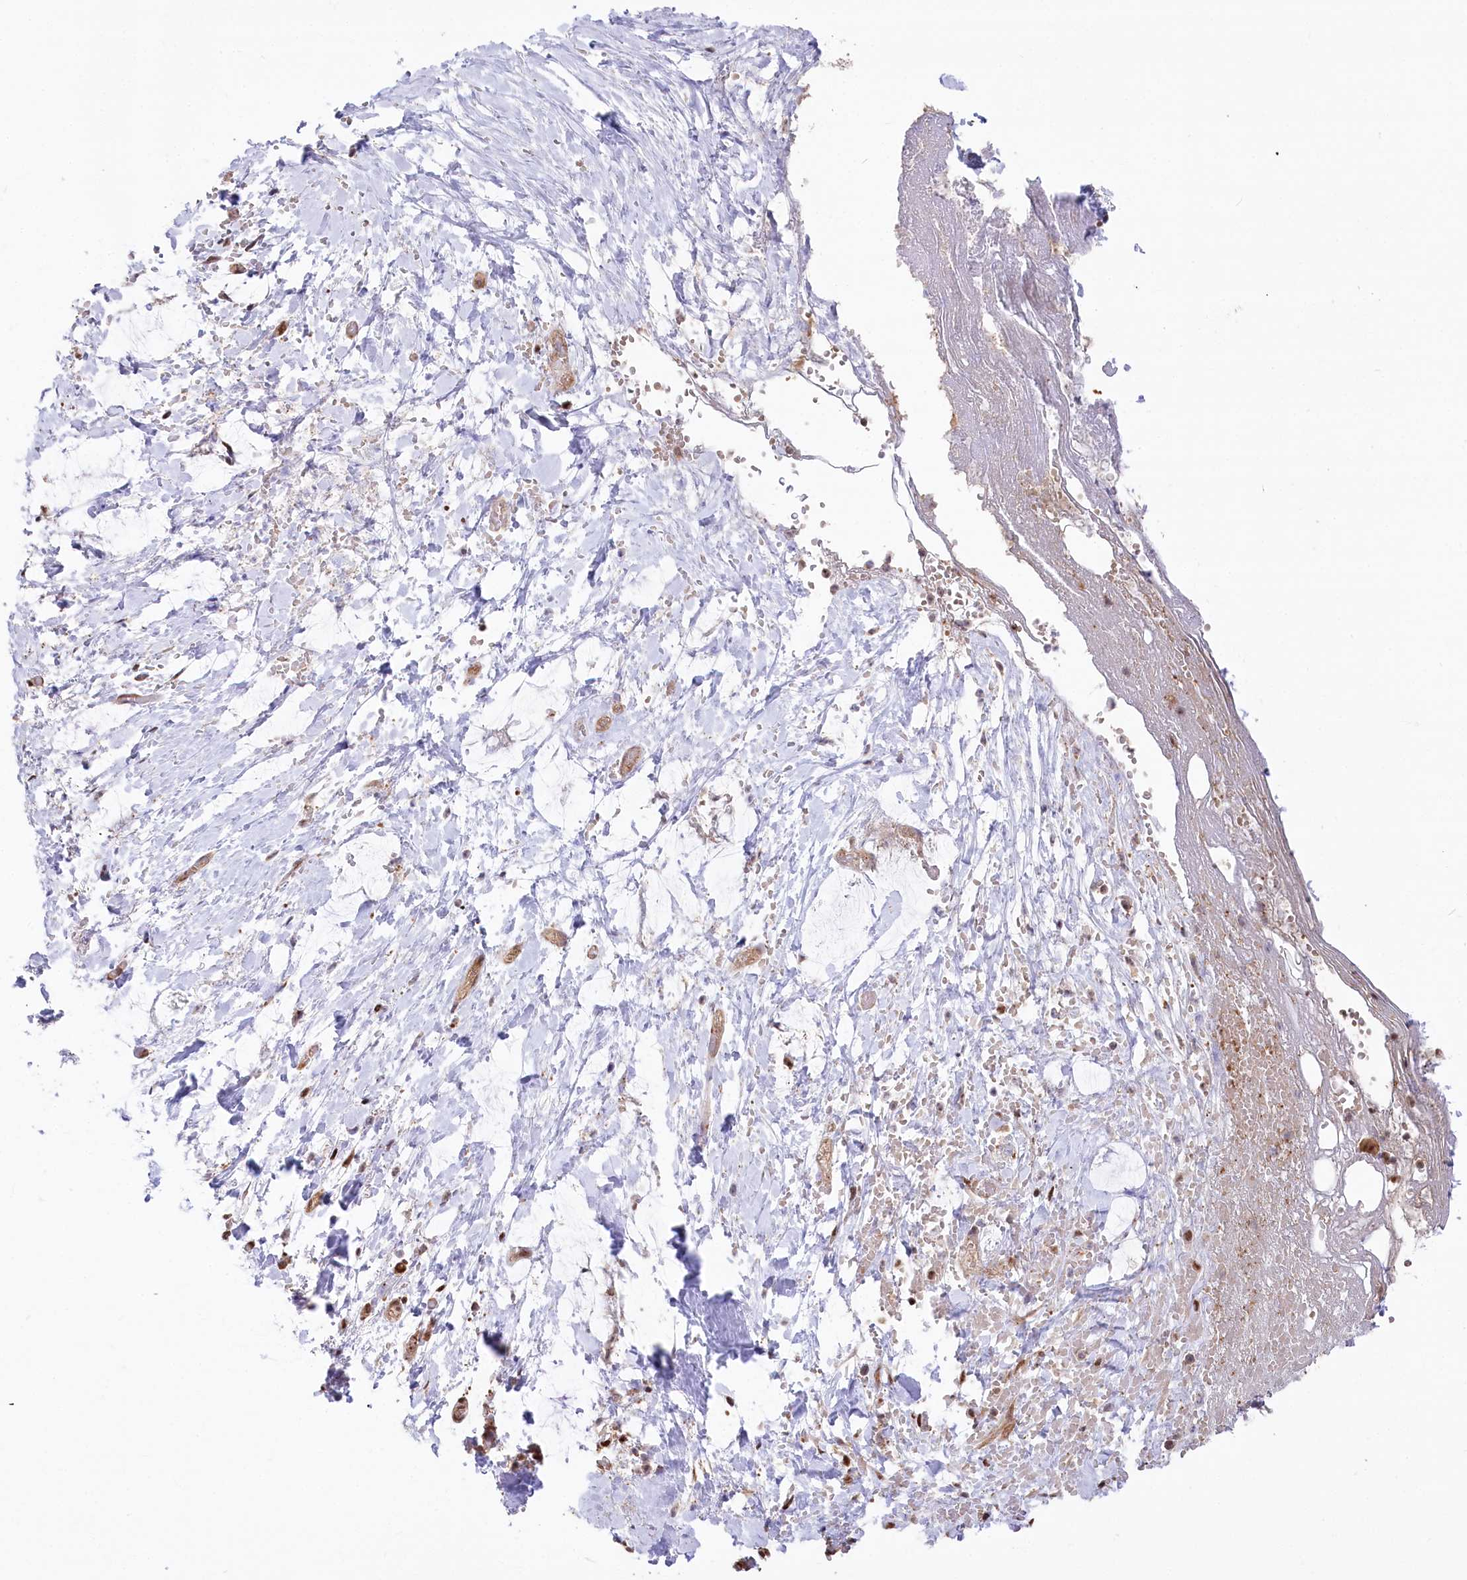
{"staining": {"intensity": "weak", "quantity": "25%-75%", "location": "cytoplasmic/membranous,nuclear"}, "tissue": "smooth muscle", "cell_type": "Smooth muscle cells", "image_type": "normal", "snomed": [{"axis": "morphology", "description": "Normal tissue, NOS"}, {"axis": "morphology", "description": "Adenocarcinoma, NOS"}, {"axis": "topography", "description": "Colon"}, {"axis": "topography", "description": "Peripheral nerve tissue"}], "caption": "Immunohistochemical staining of benign smooth muscle displays 25%-75% levels of weak cytoplasmic/membranous,nuclear protein staining in approximately 25%-75% of smooth muscle cells.", "gene": "PSMA1", "patient": {"sex": "male", "age": 14}}